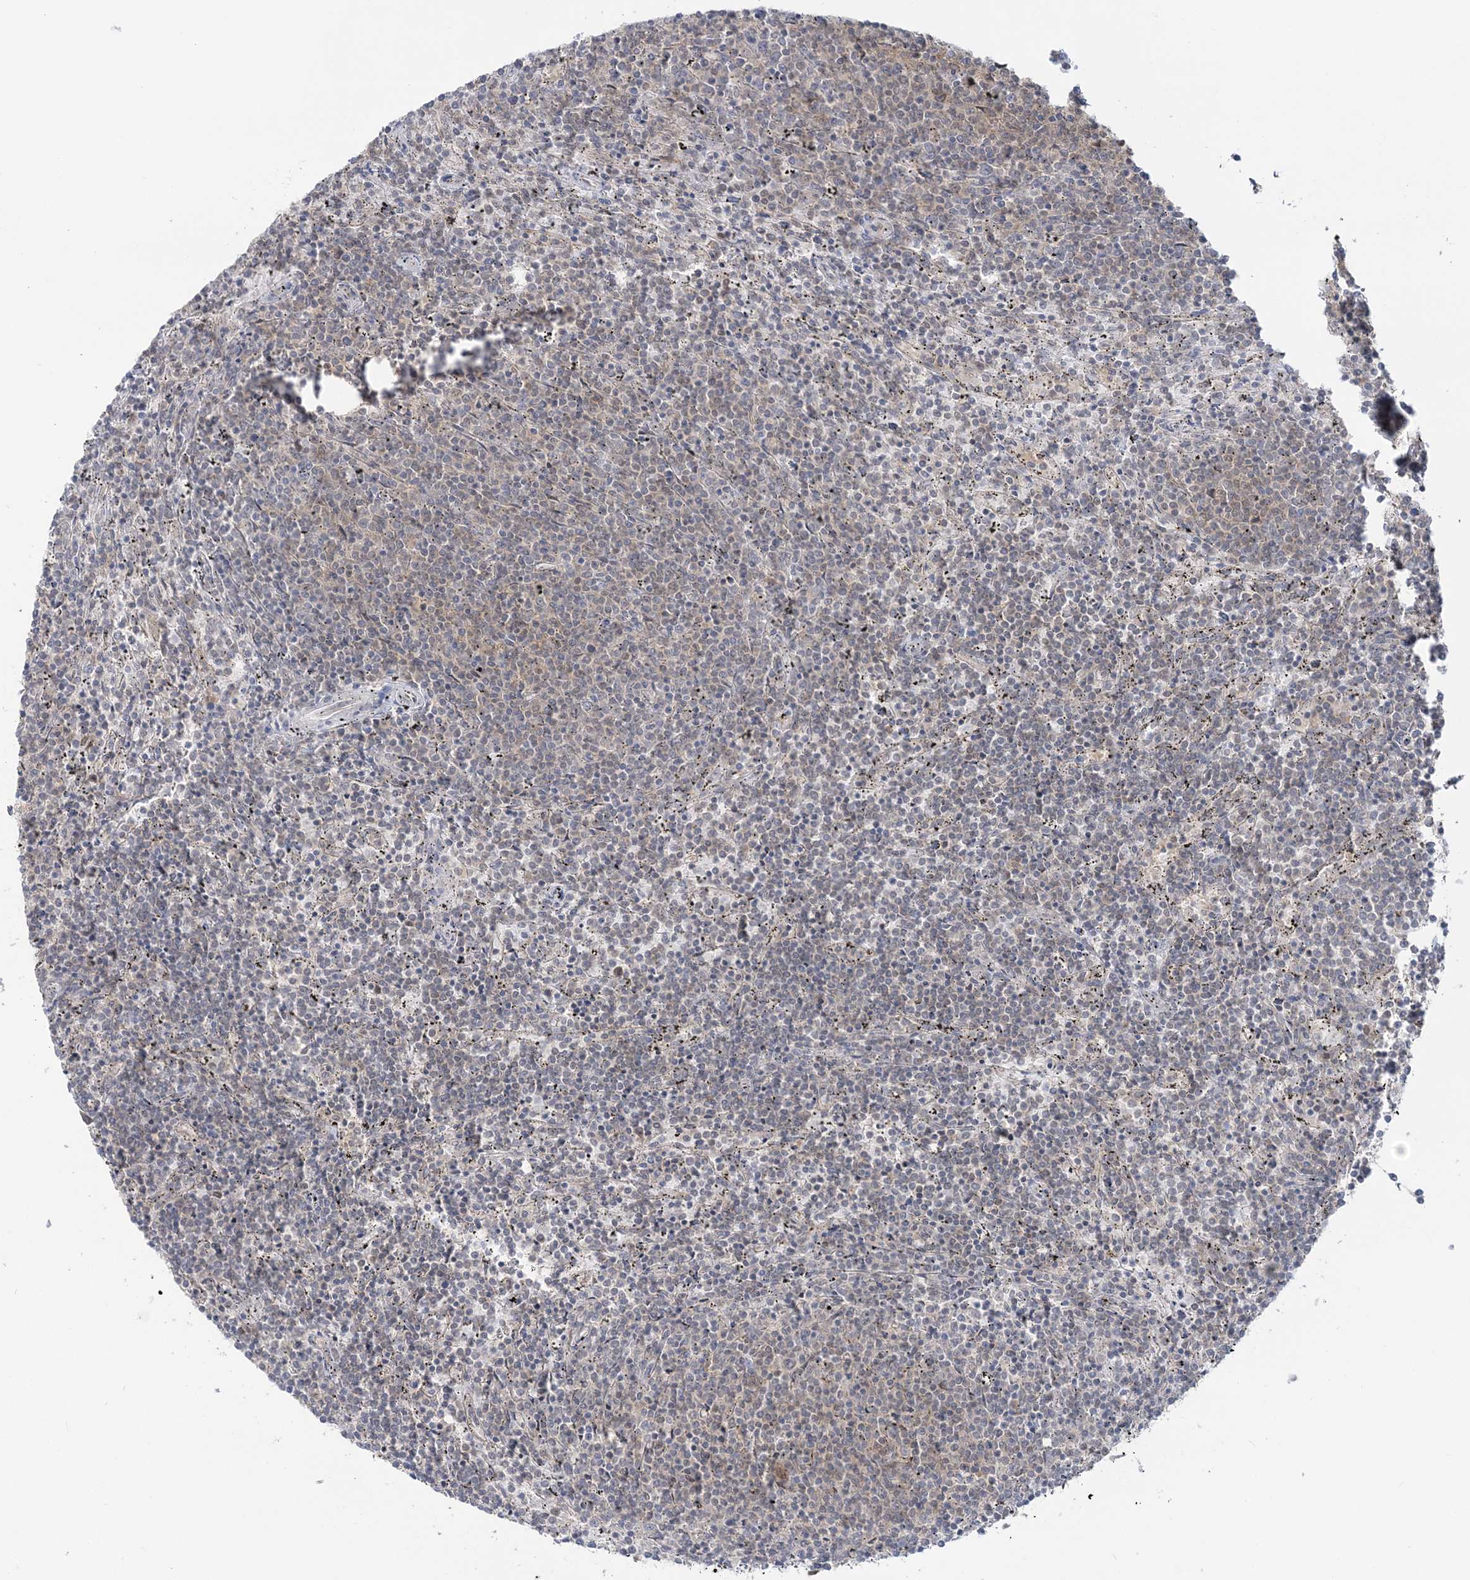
{"staining": {"intensity": "negative", "quantity": "none", "location": "none"}, "tissue": "lymphoma", "cell_type": "Tumor cells", "image_type": "cancer", "snomed": [{"axis": "morphology", "description": "Malignant lymphoma, non-Hodgkin's type, Low grade"}, {"axis": "topography", "description": "Spleen"}], "caption": "Tumor cells show no significant positivity in malignant lymphoma, non-Hodgkin's type (low-grade).", "gene": "ZFAND6", "patient": {"sex": "female", "age": 50}}